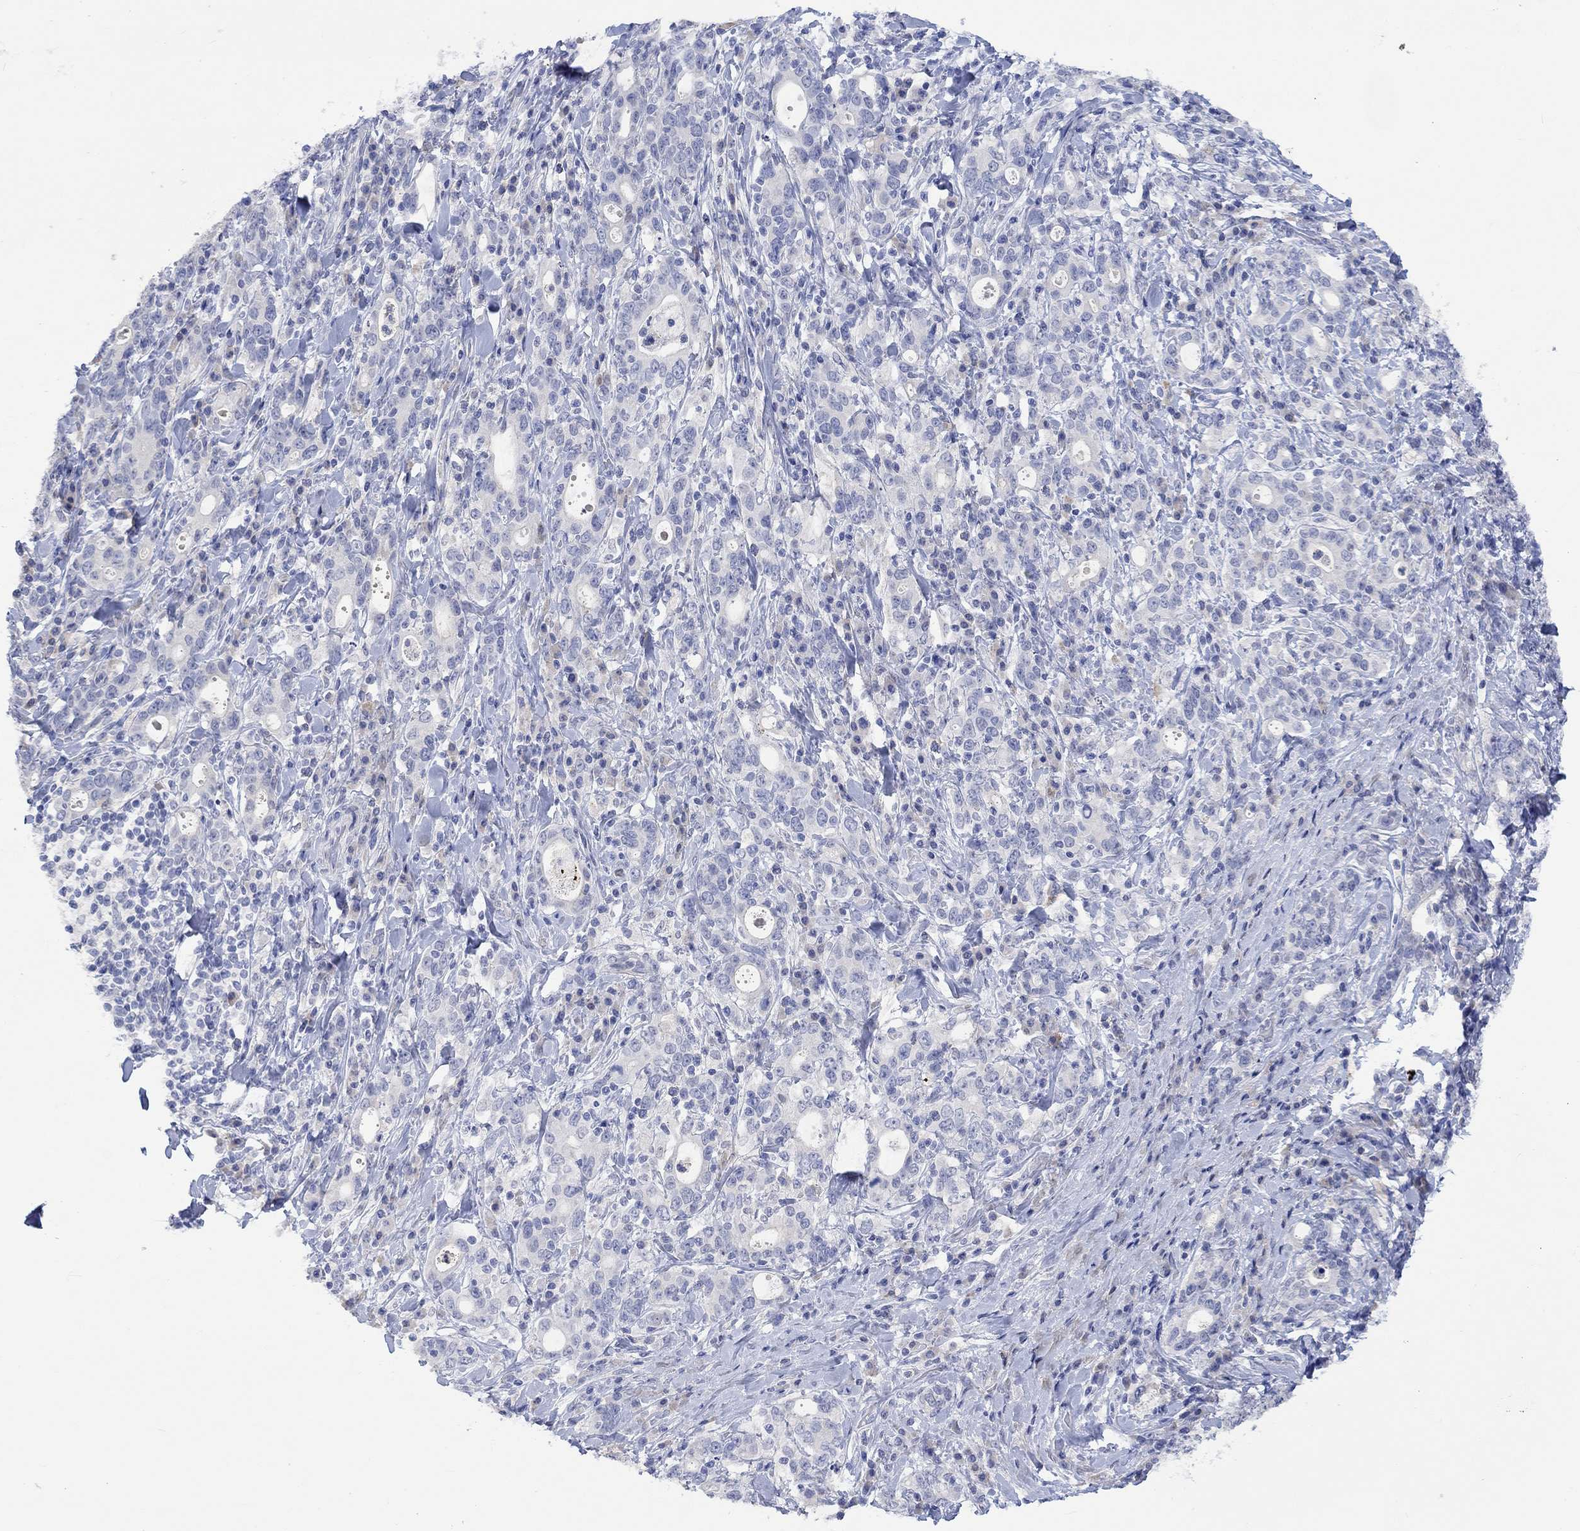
{"staining": {"intensity": "negative", "quantity": "none", "location": "none"}, "tissue": "stomach cancer", "cell_type": "Tumor cells", "image_type": "cancer", "snomed": [{"axis": "morphology", "description": "Adenocarcinoma, NOS"}, {"axis": "topography", "description": "Stomach"}], "caption": "Immunohistochemistry photomicrograph of neoplastic tissue: adenocarcinoma (stomach) stained with DAB shows no significant protein staining in tumor cells.", "gene": "DLK1", "patient": {"sex": "male", "age": 79}}